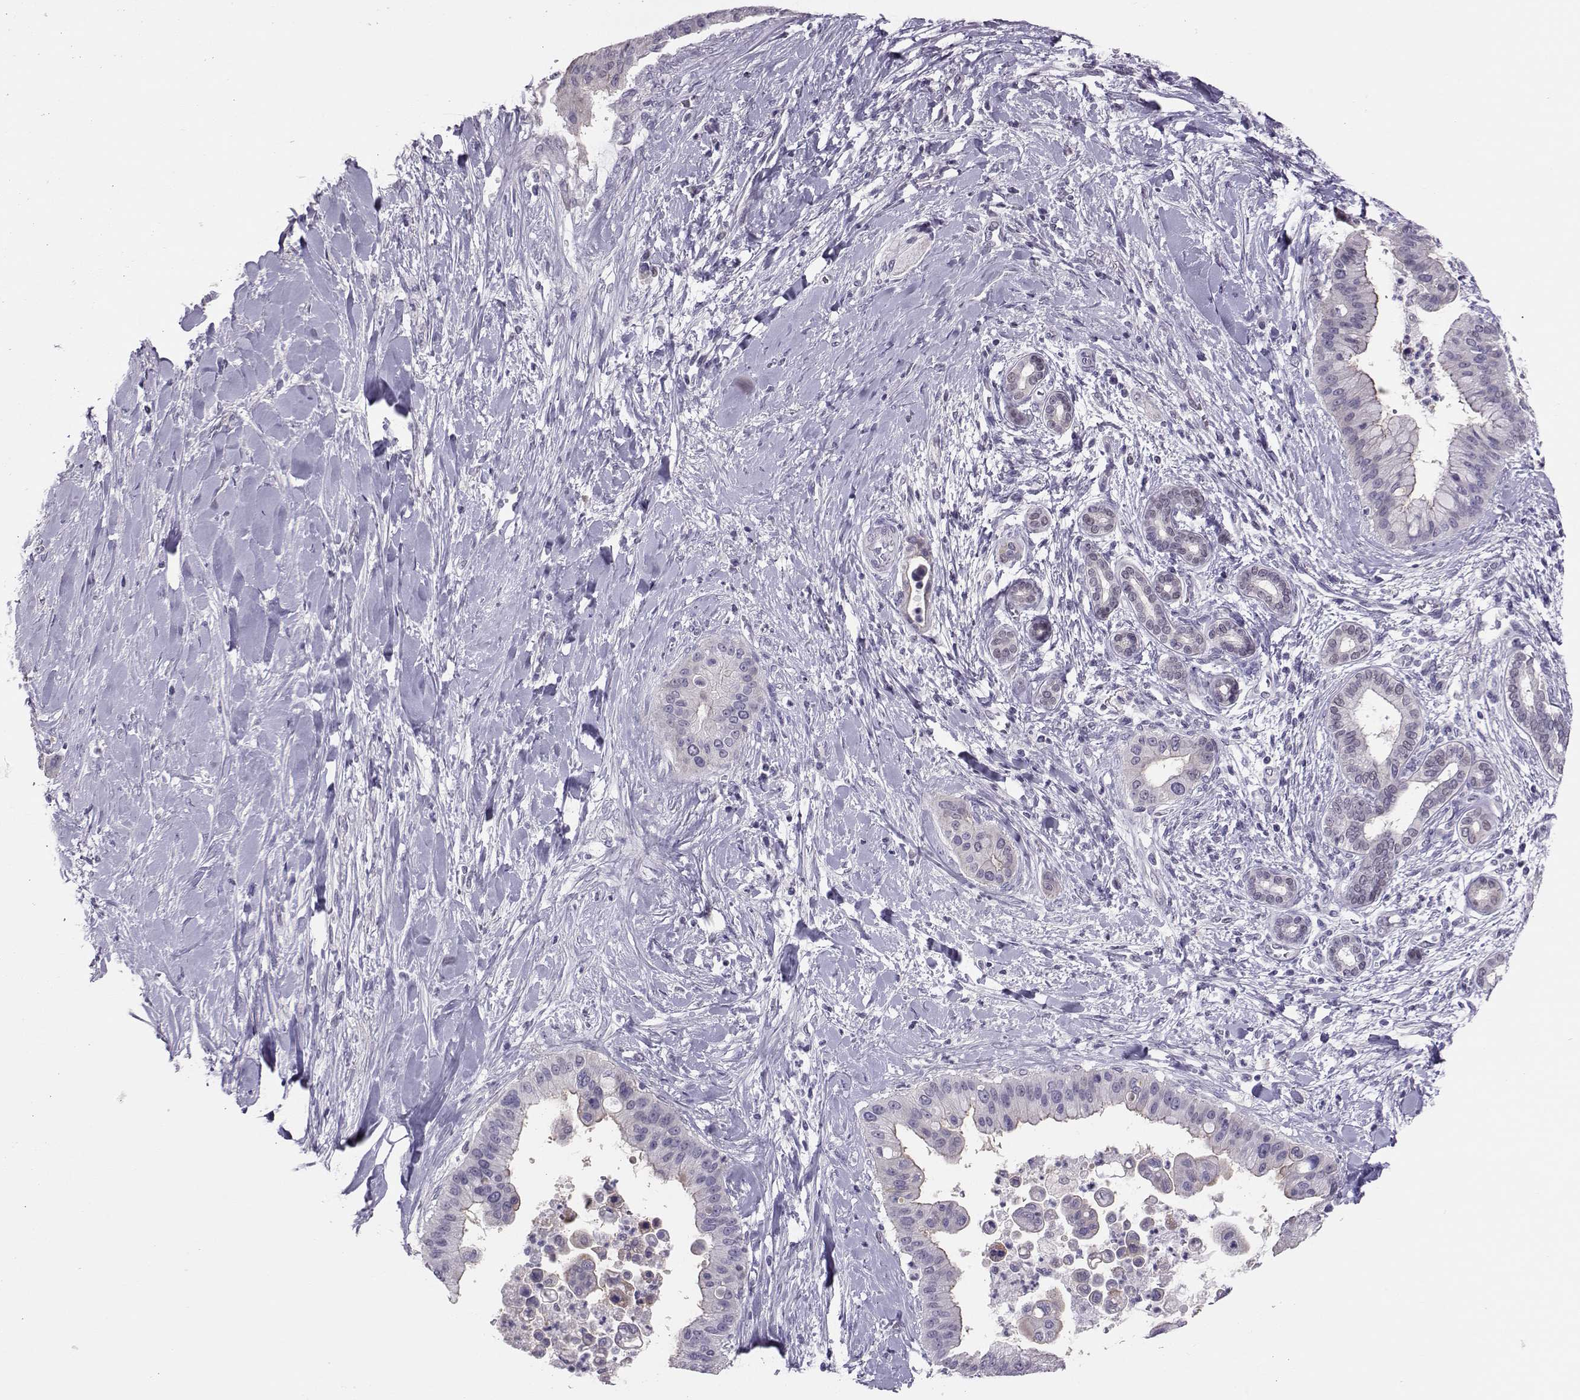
{"staining": {"intensity": "negative", "quantity": "none", "location": "none"}, "tissue": "liver cancer", "cell_type": "Tumor cells", "image_type": "cancer", "snomed": [{"axis": "morphology", "description": "Cholangiocarcinoma"}, {"axis": "topography", "description": "Liver"}], "caption": "Human cholangiocarcinoma (liver) stained for a protein using IHC shows no expression in tumor cells.", "gene": "DNAAF1", "patient": {"sex": "female", "age": 54}}